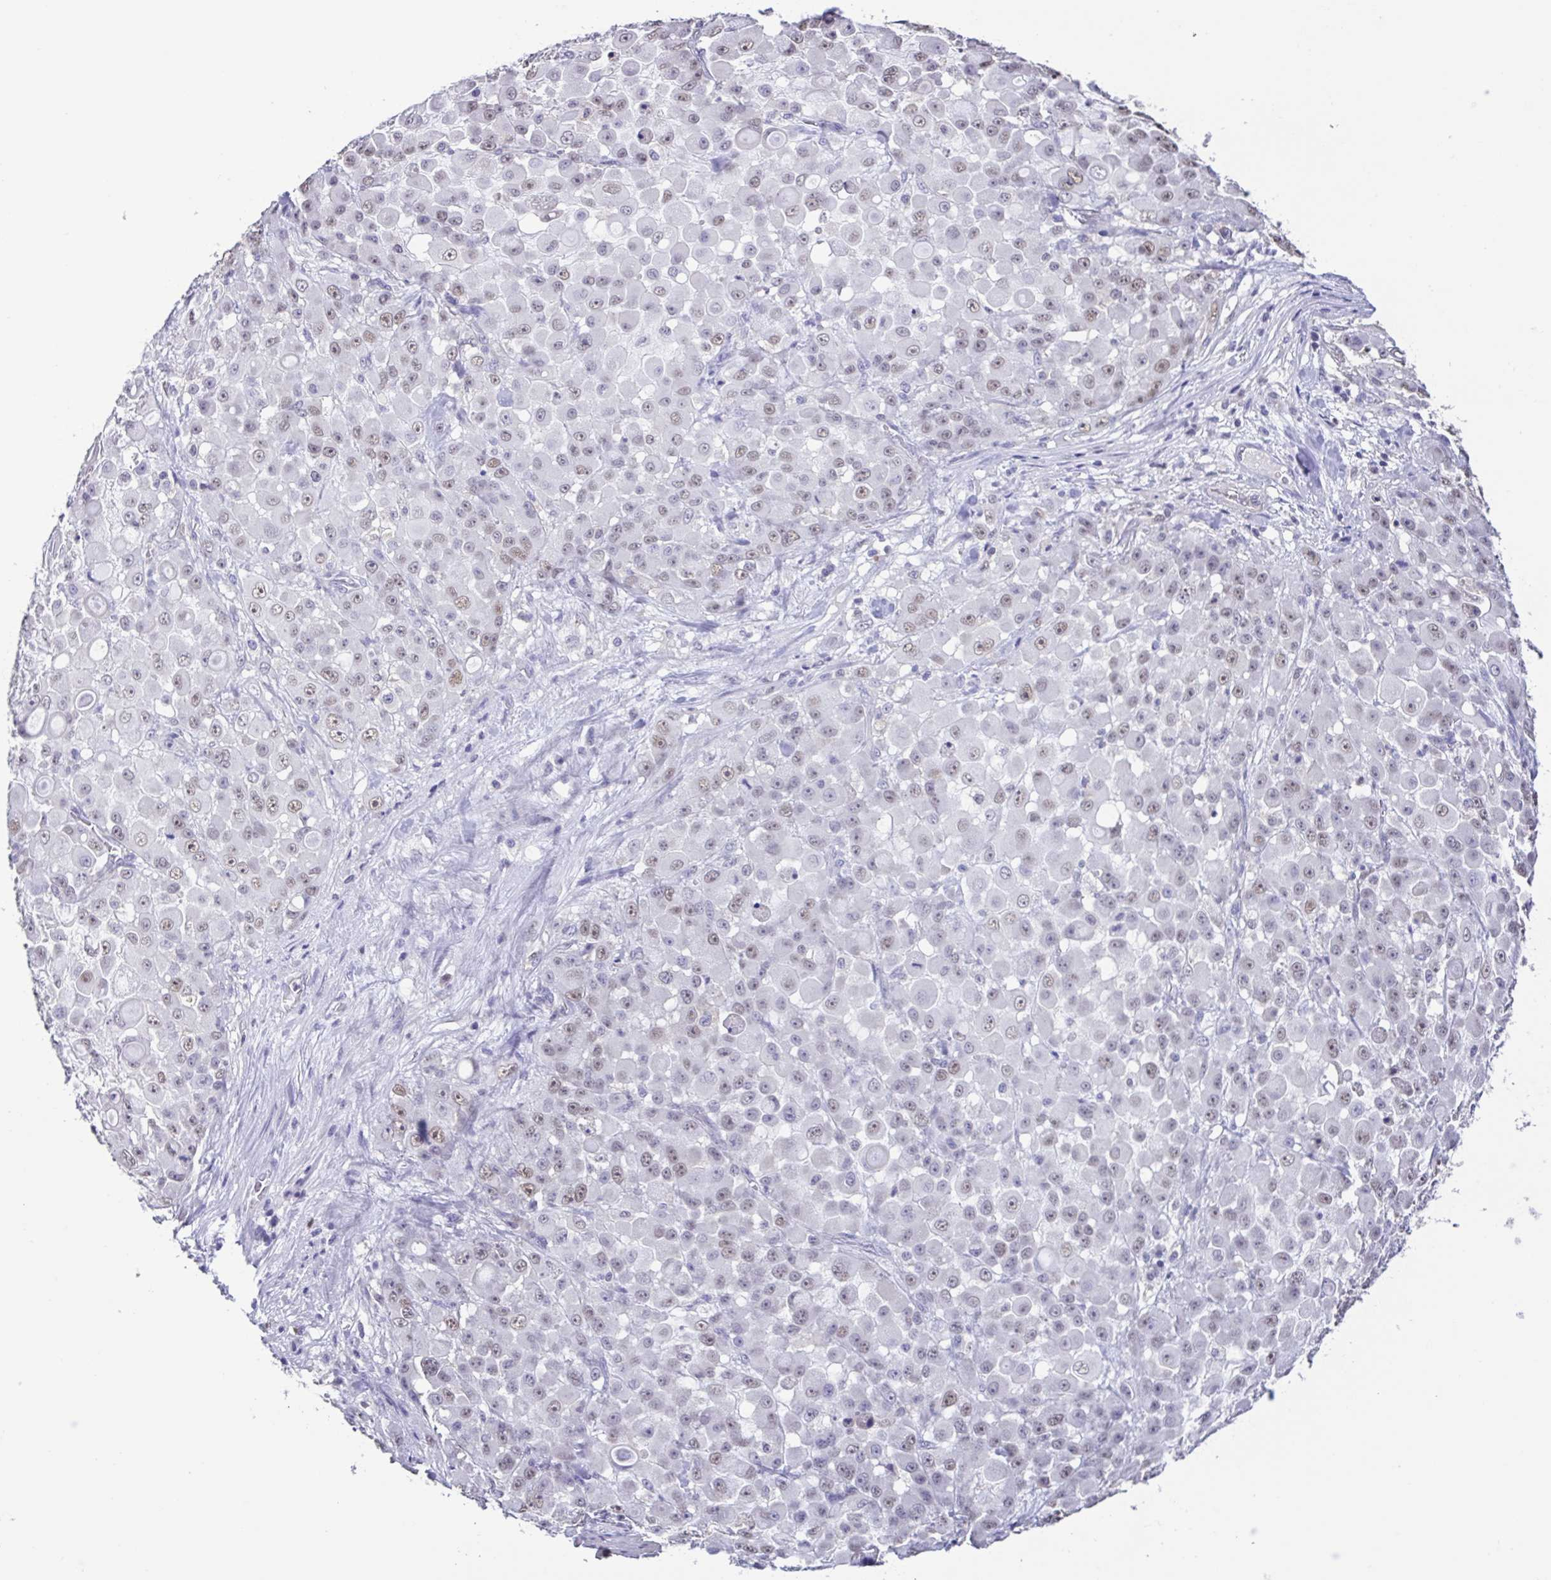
{"staining": {"intensity": "weak", "quantity": "25%-75%", "location": "nuclear"}, "tissue": "stomach cancer", "cell_type": "Tumor cells", "image_type": "cancer", "snomed": [{"axis": "morphology", "description": "Adenocarcinoma, NOS"}, {"axis": "topography", "description": "Stomach"}], "caption": "A brown stain highlights weak nuclear positivity of a protein in adenocarcinoma (stomach) tumor cells.", "gene": "ACTRT3", "patient": {"sex": "female", "age": 76}}